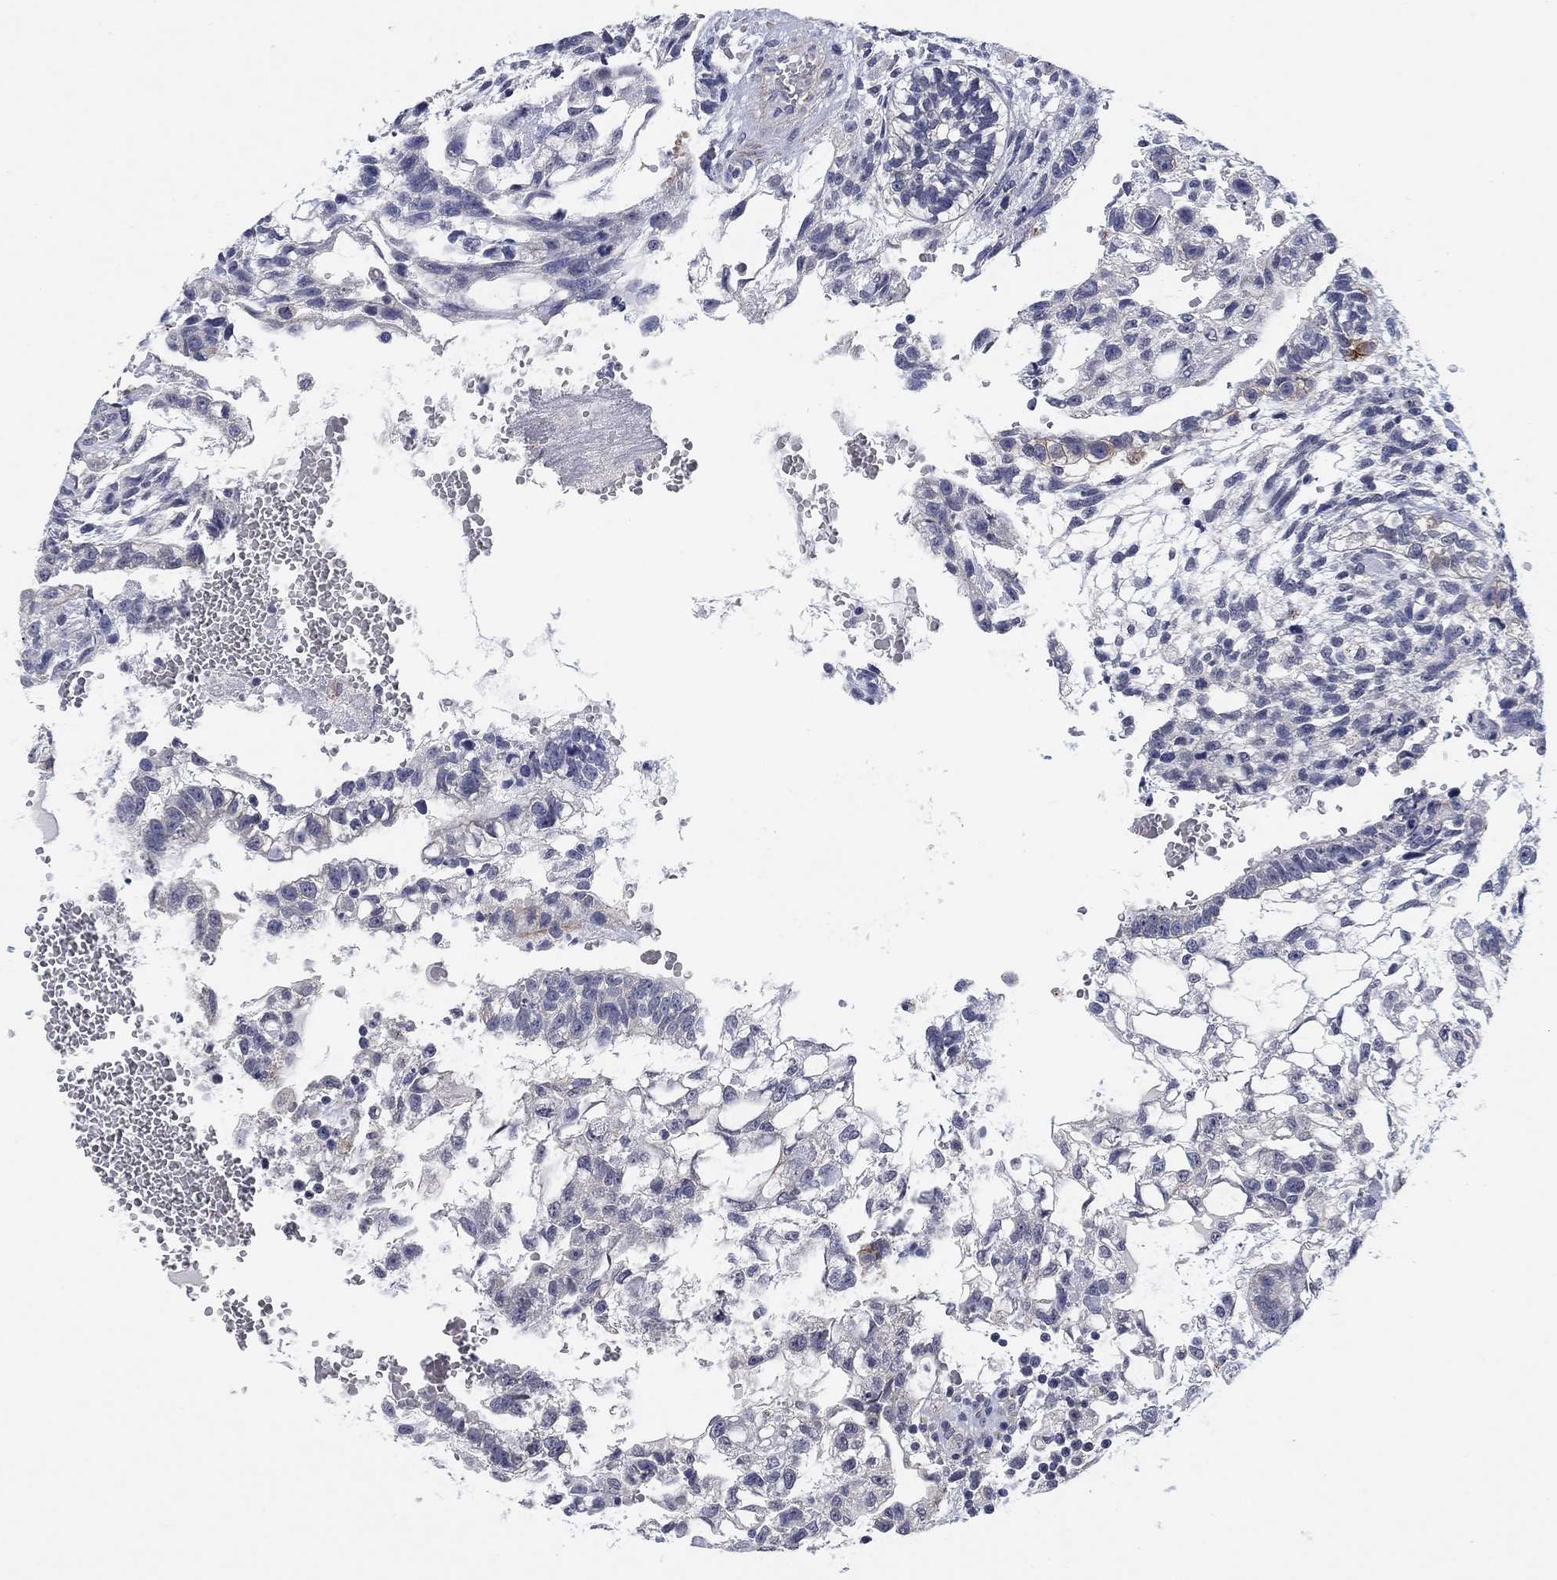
{"staining": {"intensity": "negative", "quantity": "none", "location": "none"}, "tissue": "testis cancer", "cell_type": "Tumor cells", "image_type": "cancer", "snomed": [{"axis": "morphology", "description": "Carcinoma, Embryonal, NOS"}, {"axis": "topography", "description": "Testis"}], "caption": "An immunohistochemistry (IHC) micrograph of embryonal carcinoma (testis) is shown. There is no staining in tumor cells of embryonal carcinoma (testis). (Stains: DAB (3,3'-diaminobenzidine) immunohistochemistry with hematoxylin counter stain, Microscopy: brightfield microscopy at high magnification).", "gene": "OTUB2", "patient": {"sex": "male", "age": 32}}